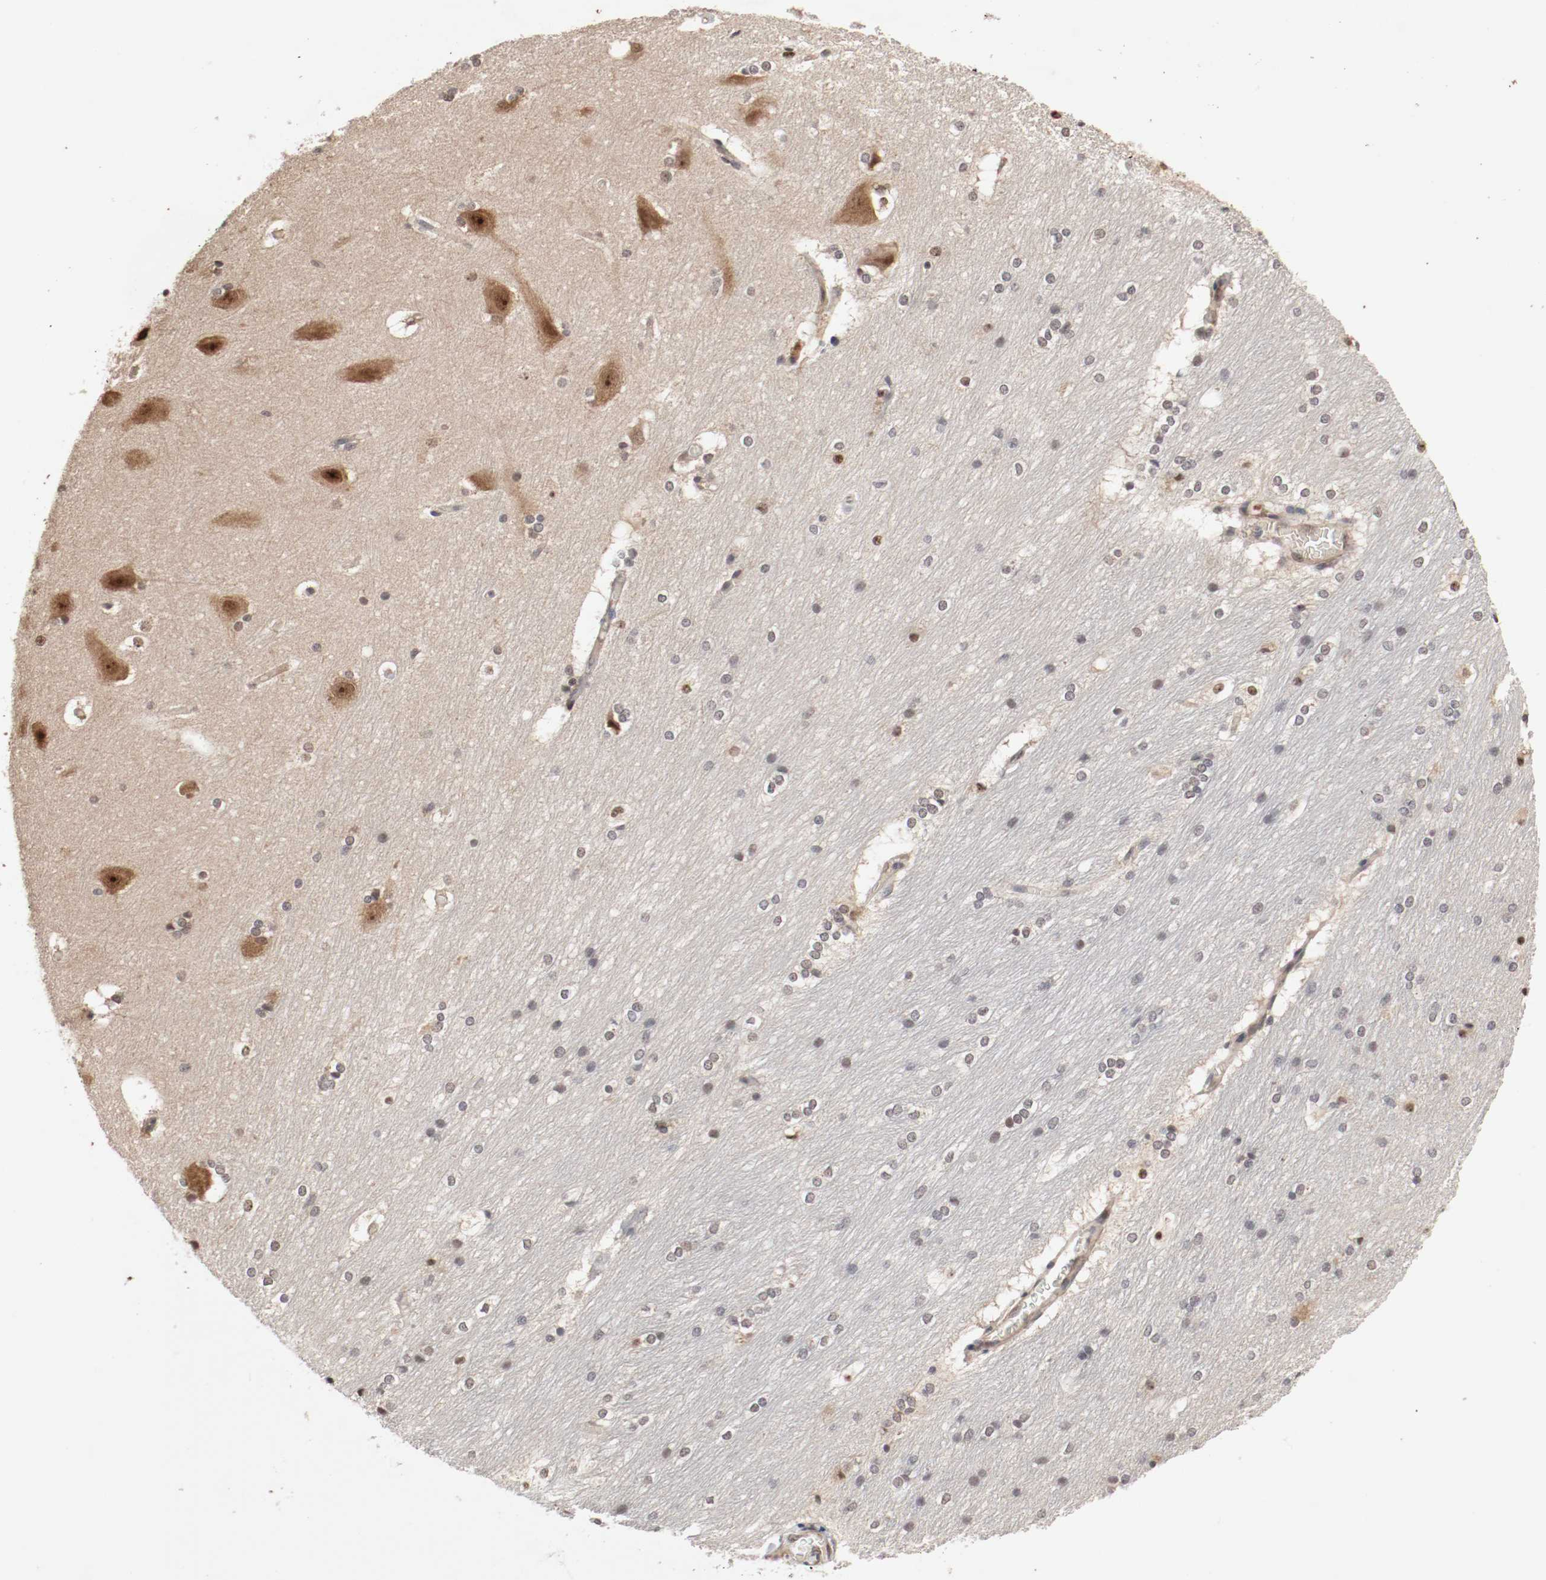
{"staining": {"intensity": "moderate", "quantity": "25%-75%", "location": "cytoplasmic/membranous,nuclear"}, "tissue": "hippocampus", "cell_type": "Glial cells", "image_type": "normal", "snomed": [{"axis": "morphology", "description": "Normal tissue, NOS"}, {"axis": "topography", "description": "Hippocampus"}], "caption": "The image reveals immunohistochemical staining of benign hippocampus. There is moderate cytoplasmic/membranous,nuclear positivity is seen in about 25%-75% of glial cells. (DAB IHC with brightfield microscopy, high magnification).", "gene": "CSNK2B", "patient": {"sex": "female", "age": 19}}